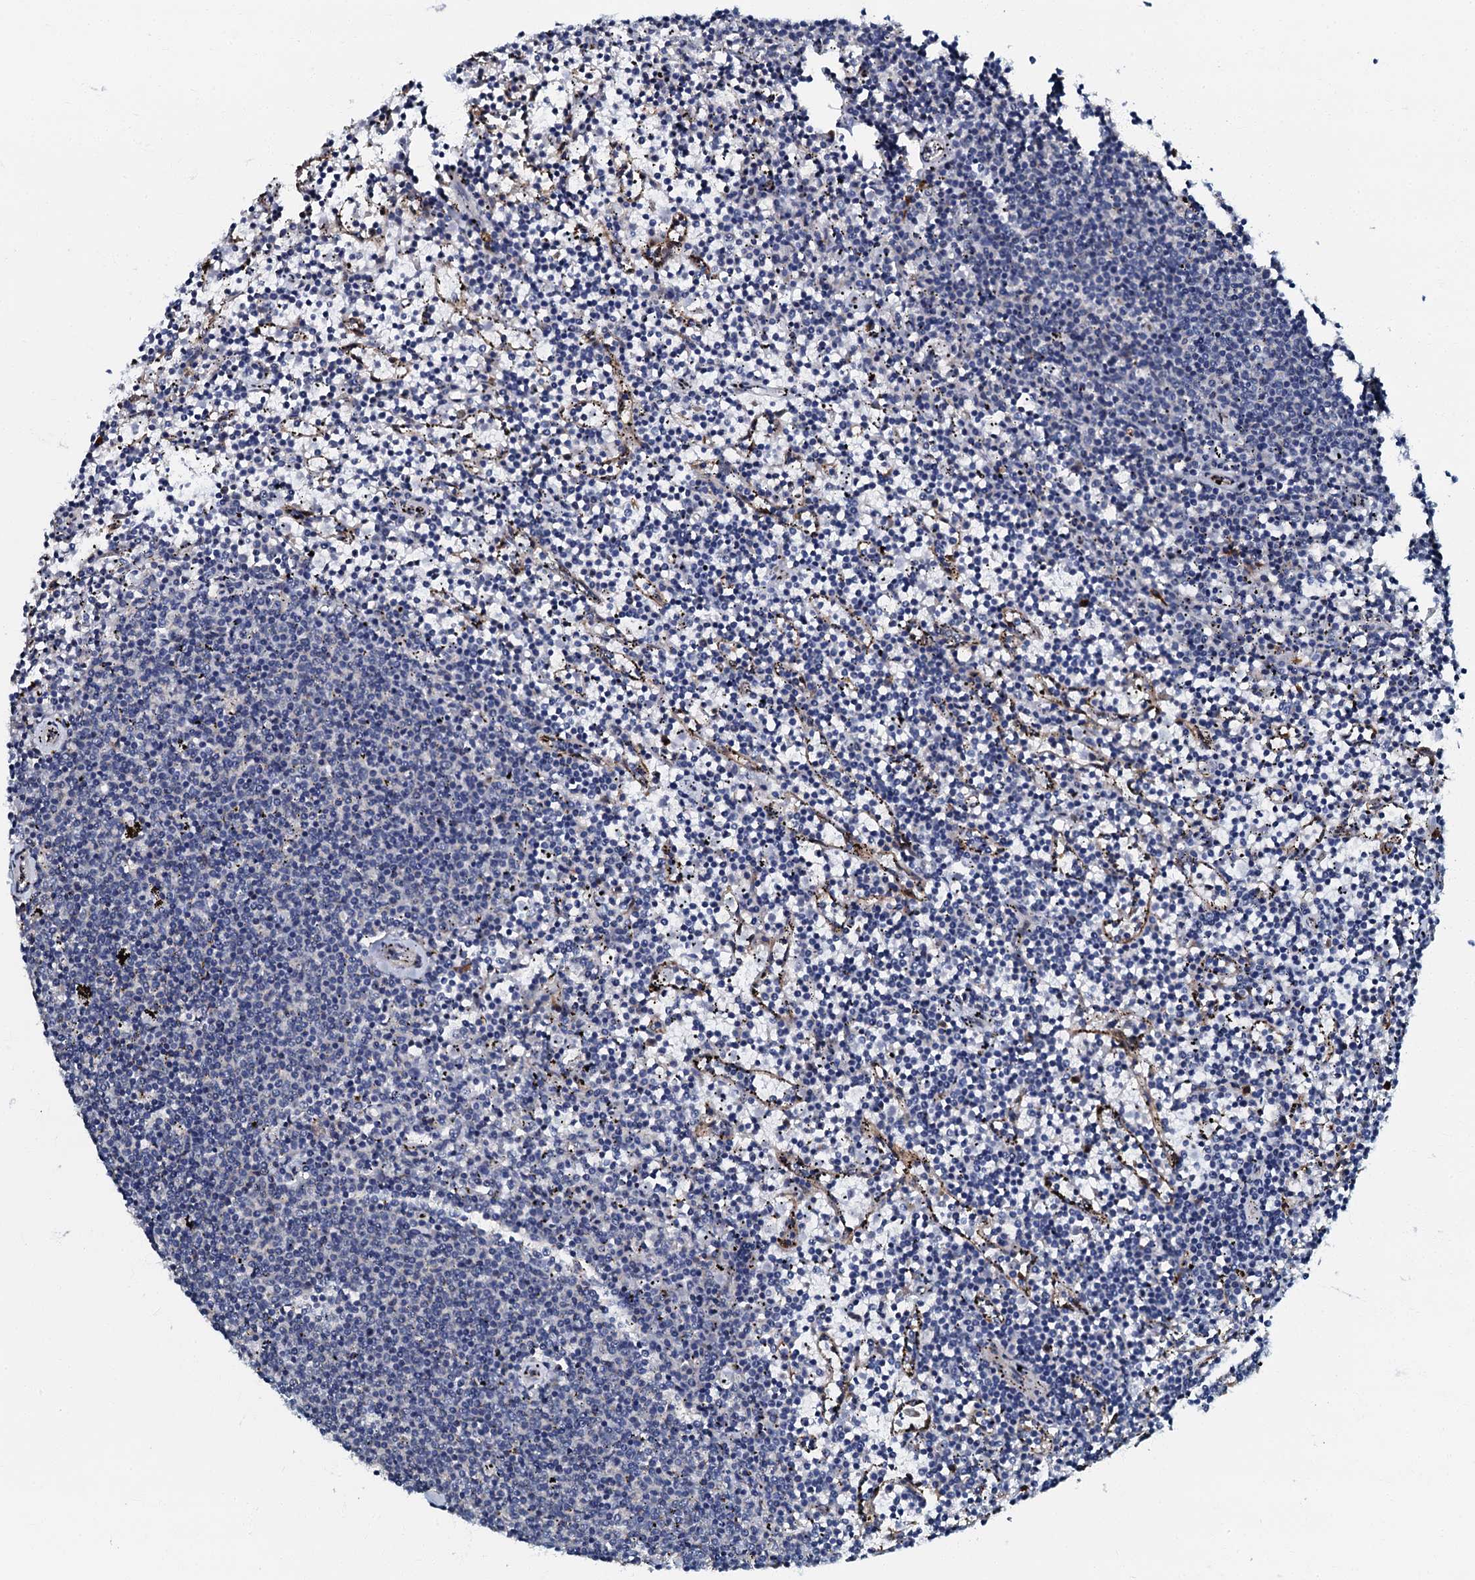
{"staining": {"intensity": "negative", "quantity": "none", "location": "none"}, "tissue": "lymphoma", "cell_type": "Tumor cells", "image_type": "cancer", "snomed": [{"axis": "morphology", "description": "Malignant lymphoma, non-Hodgkin's type, Low grade"}, {"axis": "topography", "description": "Spleen"}], "caption": "The immunohistochemistry (IHC) photomicrograph has no significant expression in tumor cells of lymphoma tissue. (Stains: DAB (3,3'-diaminobenzidine) immunohistochemistry with hematoxylin counter stain, Microscopy: brightfield microscopy at high magnification).", "gene": "OLAH", "patient": {"sex": "female", "age": 50}}